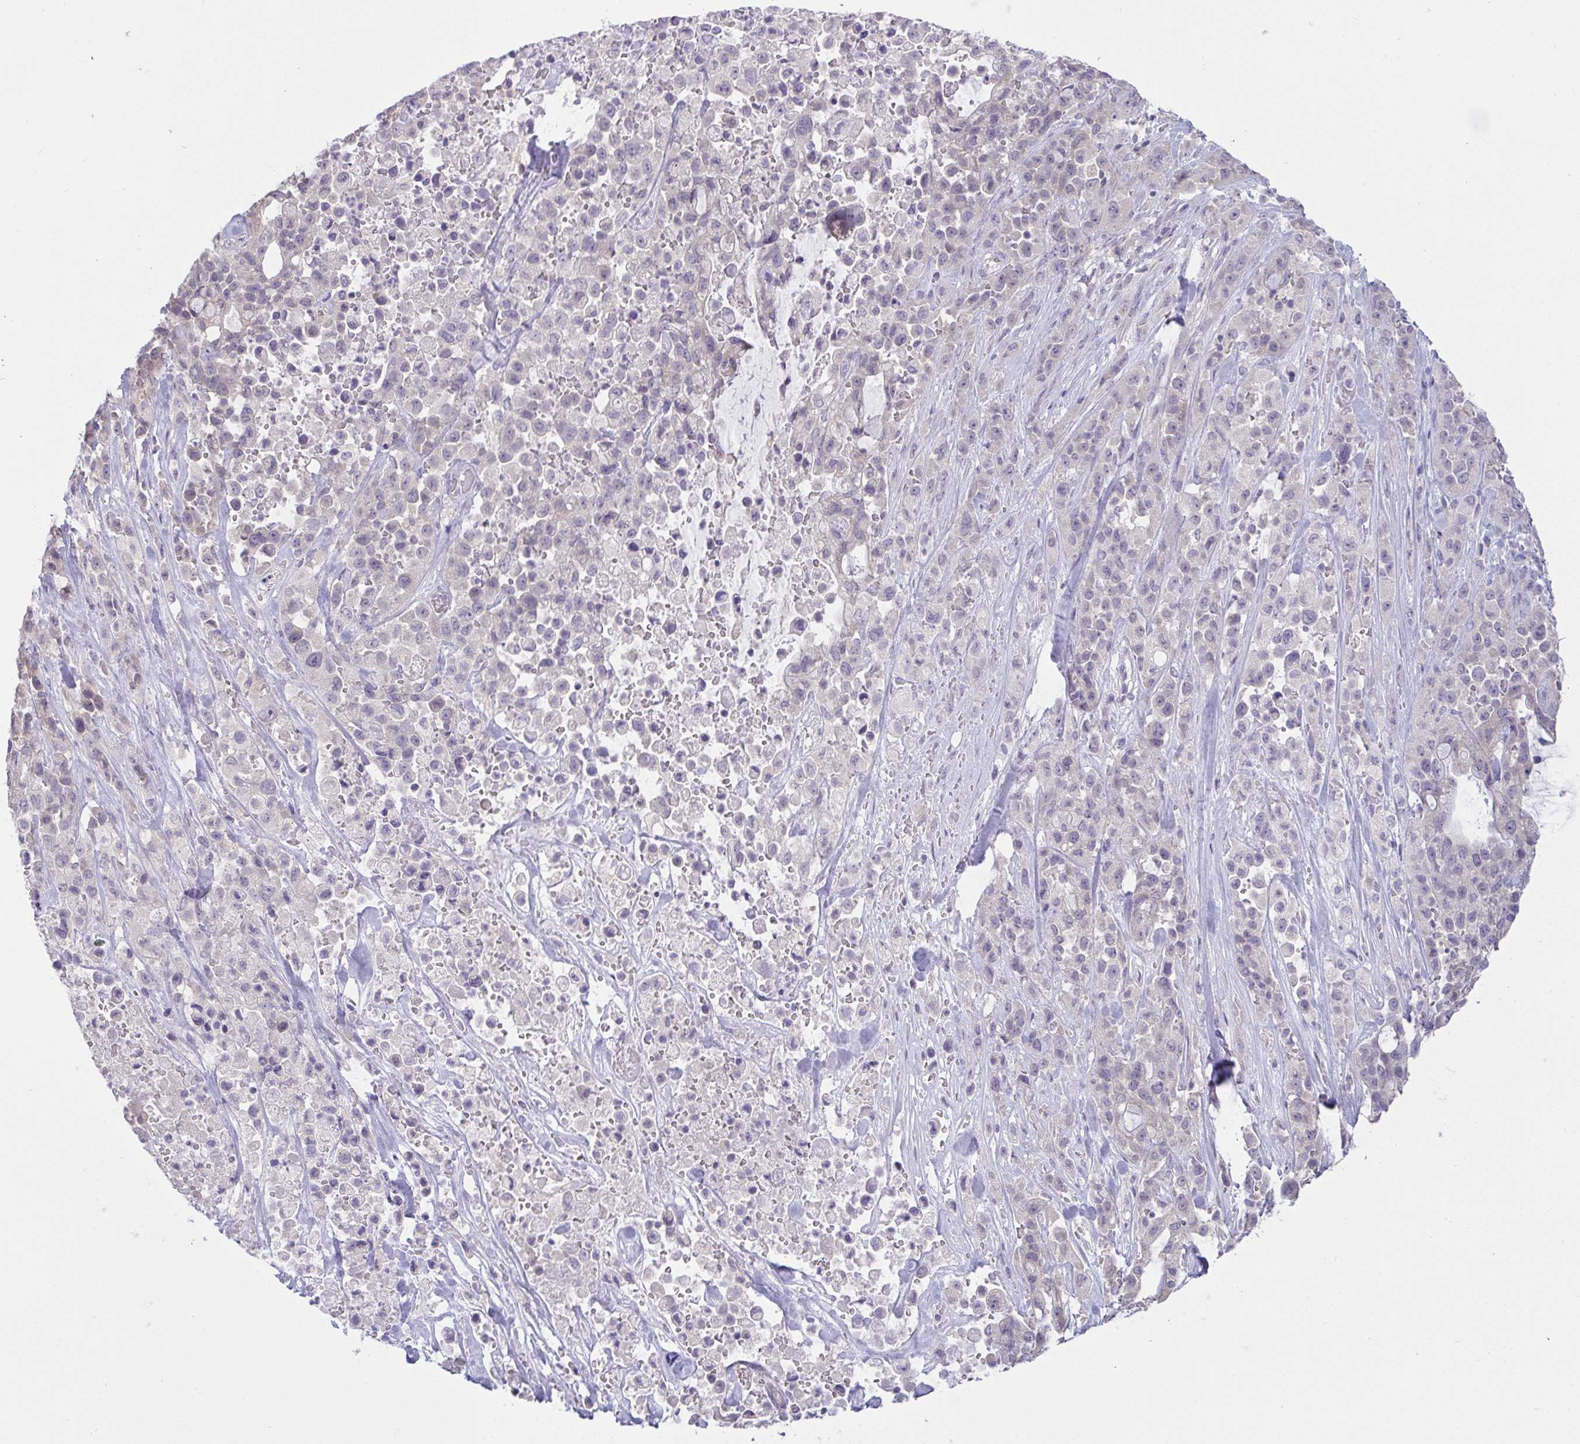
{"staining": {"intensity": "negative", "quantity": "none", "location": "none"}, "tissue": "pancreatic cancer", "cell_type": "Tumor cells", "image_type": "cancer", "snomed": [{"axis": "morphology", "description": "Adenocarcinoma, NOS"}, {"axis": "topography", "description": "Pancreas"}], "caption": "Immunohistochemical staining of pancreatic cancer demonstrates no significant expression in tumor cells. Nuclei are stained in blue.", "gene": "TMEM41A", "patient": {"sex": "male", "age": 44}}